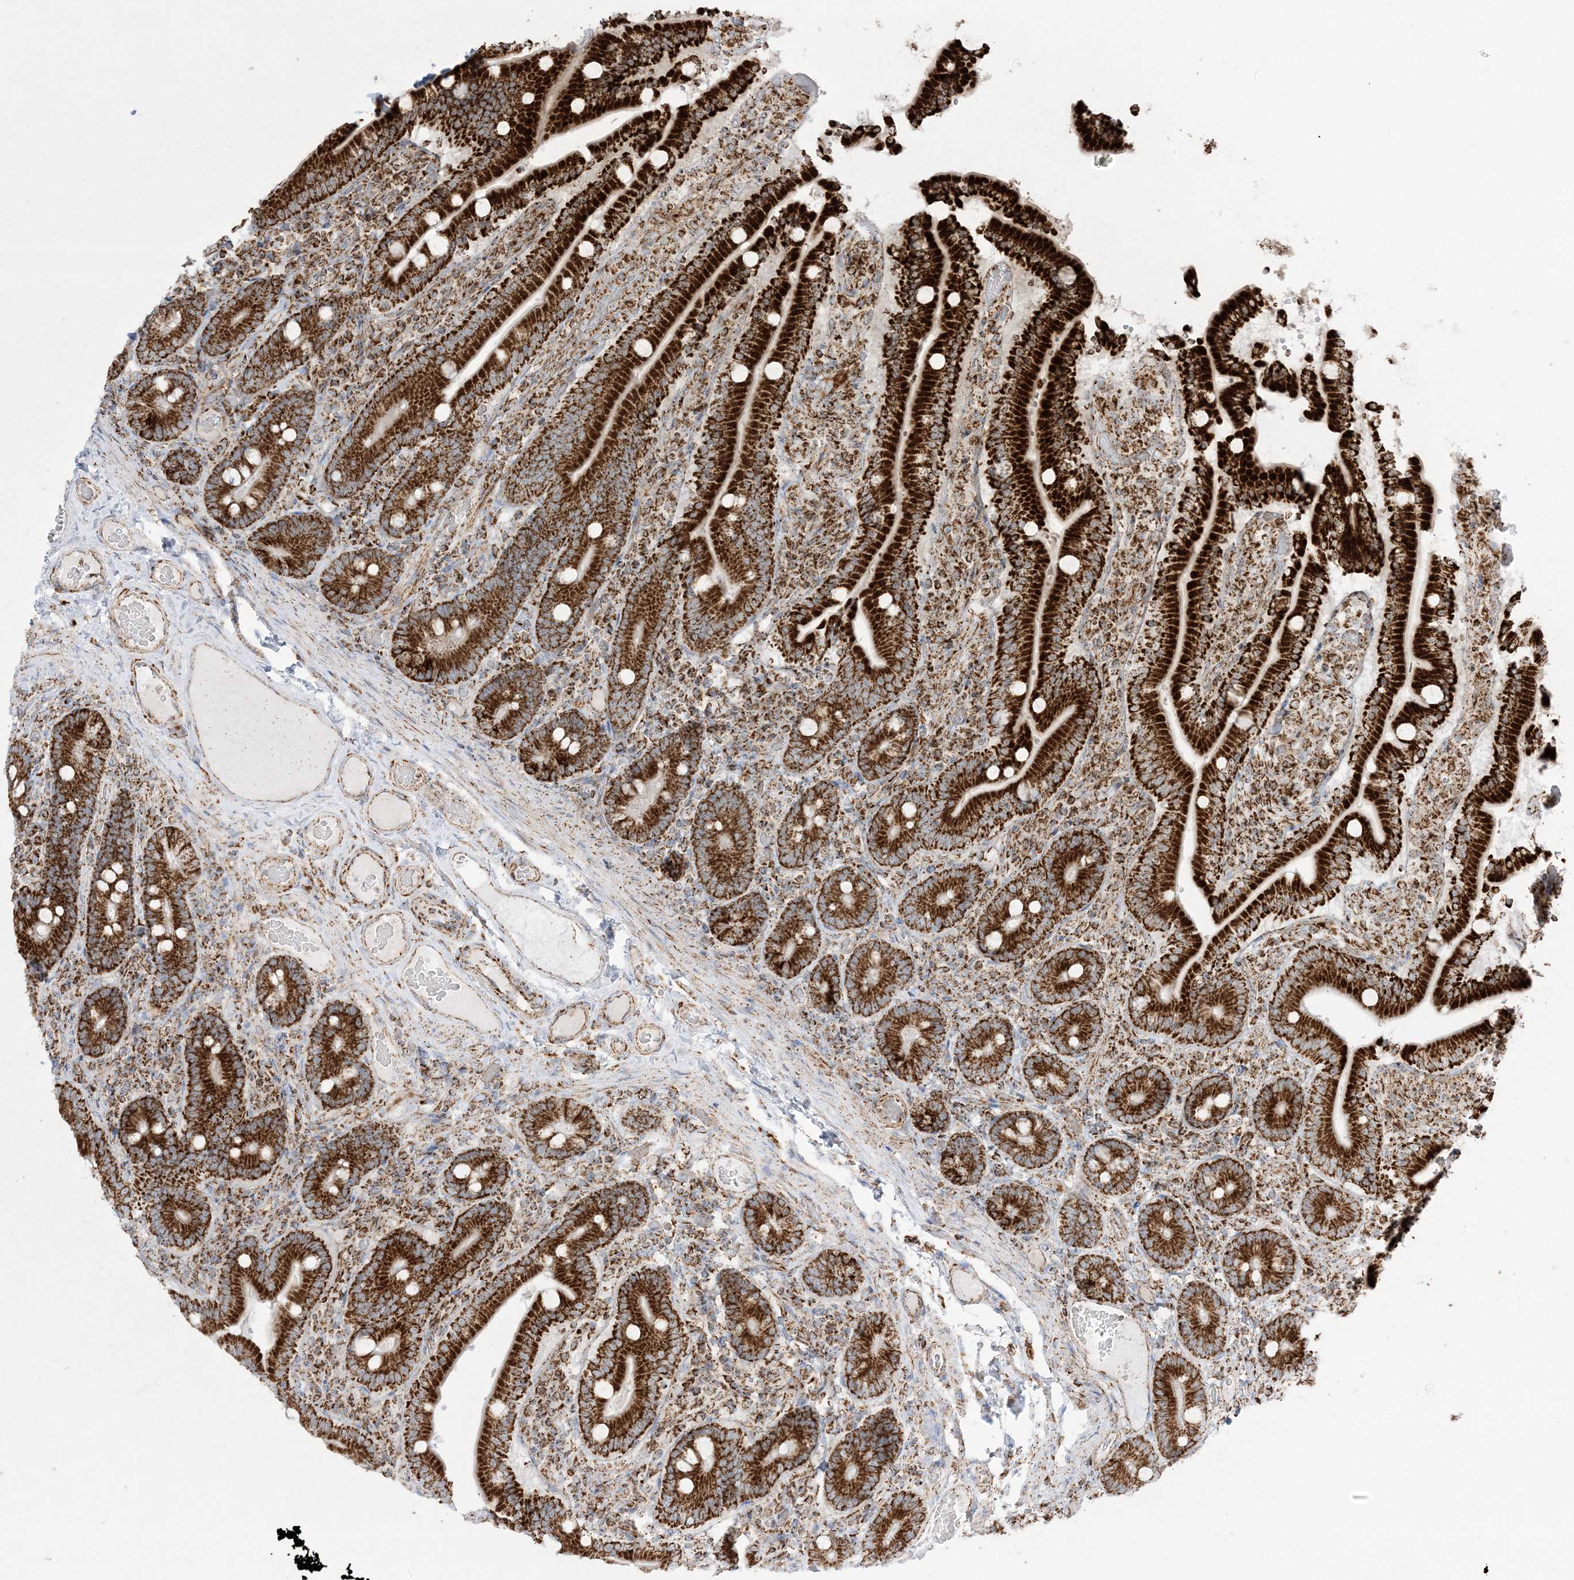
{"staining": {"intensity": "strong", "quantity": ">75%", "location": "cytoplasmic/membranous"}, "tissue": "duodenum", "cell_type": "Glandular cells", "image_type": "normal", "snomed": [{"axis": "morphology", "description": "Normal tissue, NOS"}, {"axis": "topography", "description": "Duodenum"}], "caption": "Immunohistochemistry staining of normal duodenum, which displays high levels of strong cytoplasmic/membranous staining in approximately >75% of glandular cells indicating strong cytoplasmic/membranous protein expression. The staining was performed using DAB (3,3'-diaminobenzidine) (brown) for protein detection and nuclei were counterstained in hematoxylin (blue).", "gene": "MRPS36", "patient": {"sex": "female", "age": 62}}